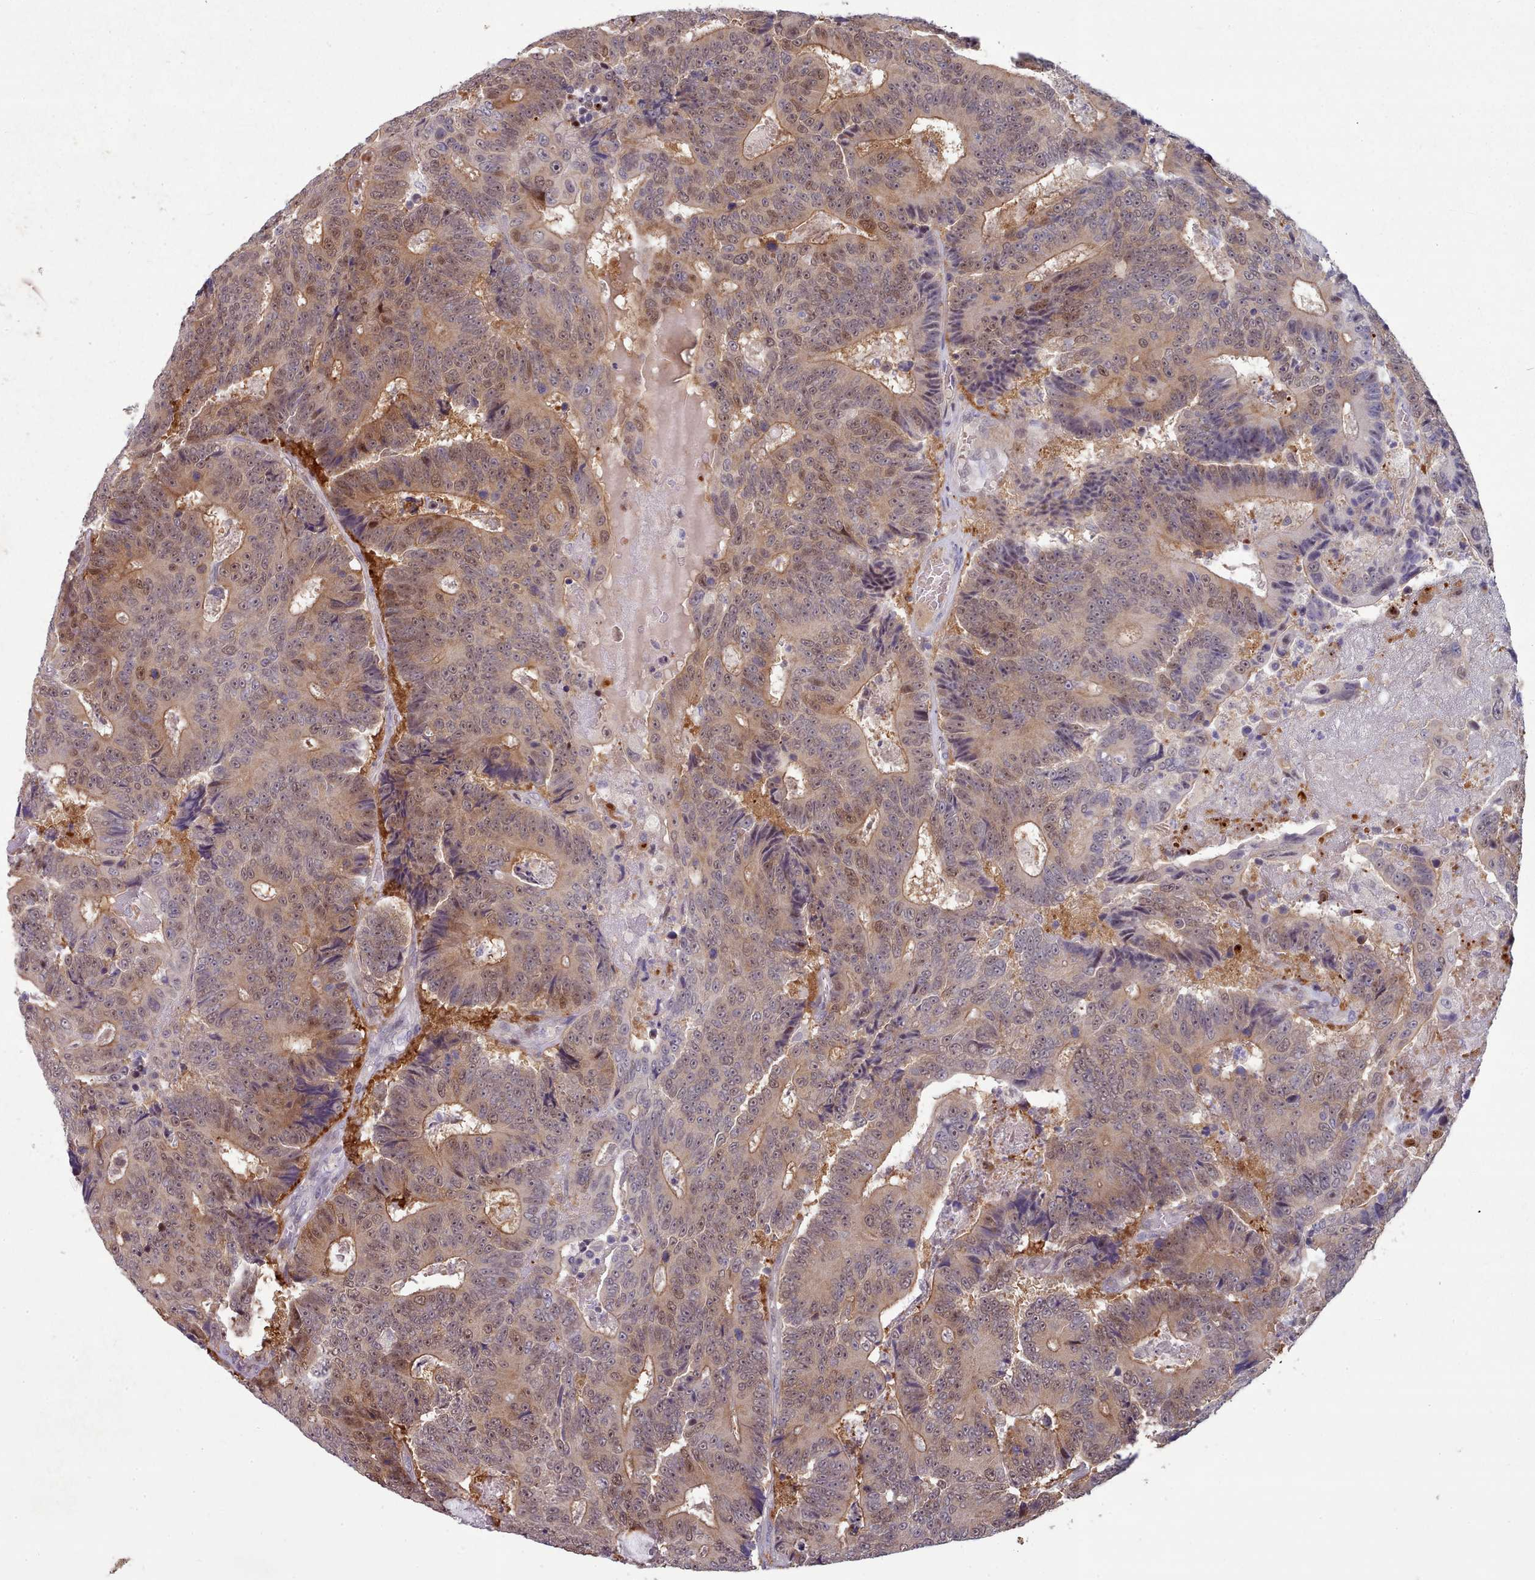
{"staining": {"intensity": "moderate", "quantity": "25%-75%", "location": "cytoplasmic/membranous,nuclear"}, "tissue": "colorectal cancer", "cell_type": "Tumor cells", "image_type": "cancer", "snomed": [{"axis": "morphology", "description": "Adenocarcinoma, NOS"}, {"axis": "topography", "description": "Colon"}], "caption": "Colorectal cancer stained with a protein marker shows moderate staining in tumor cells.", "gene": "CLNS1A", "patient": {"sex": "male", "age": 83}}